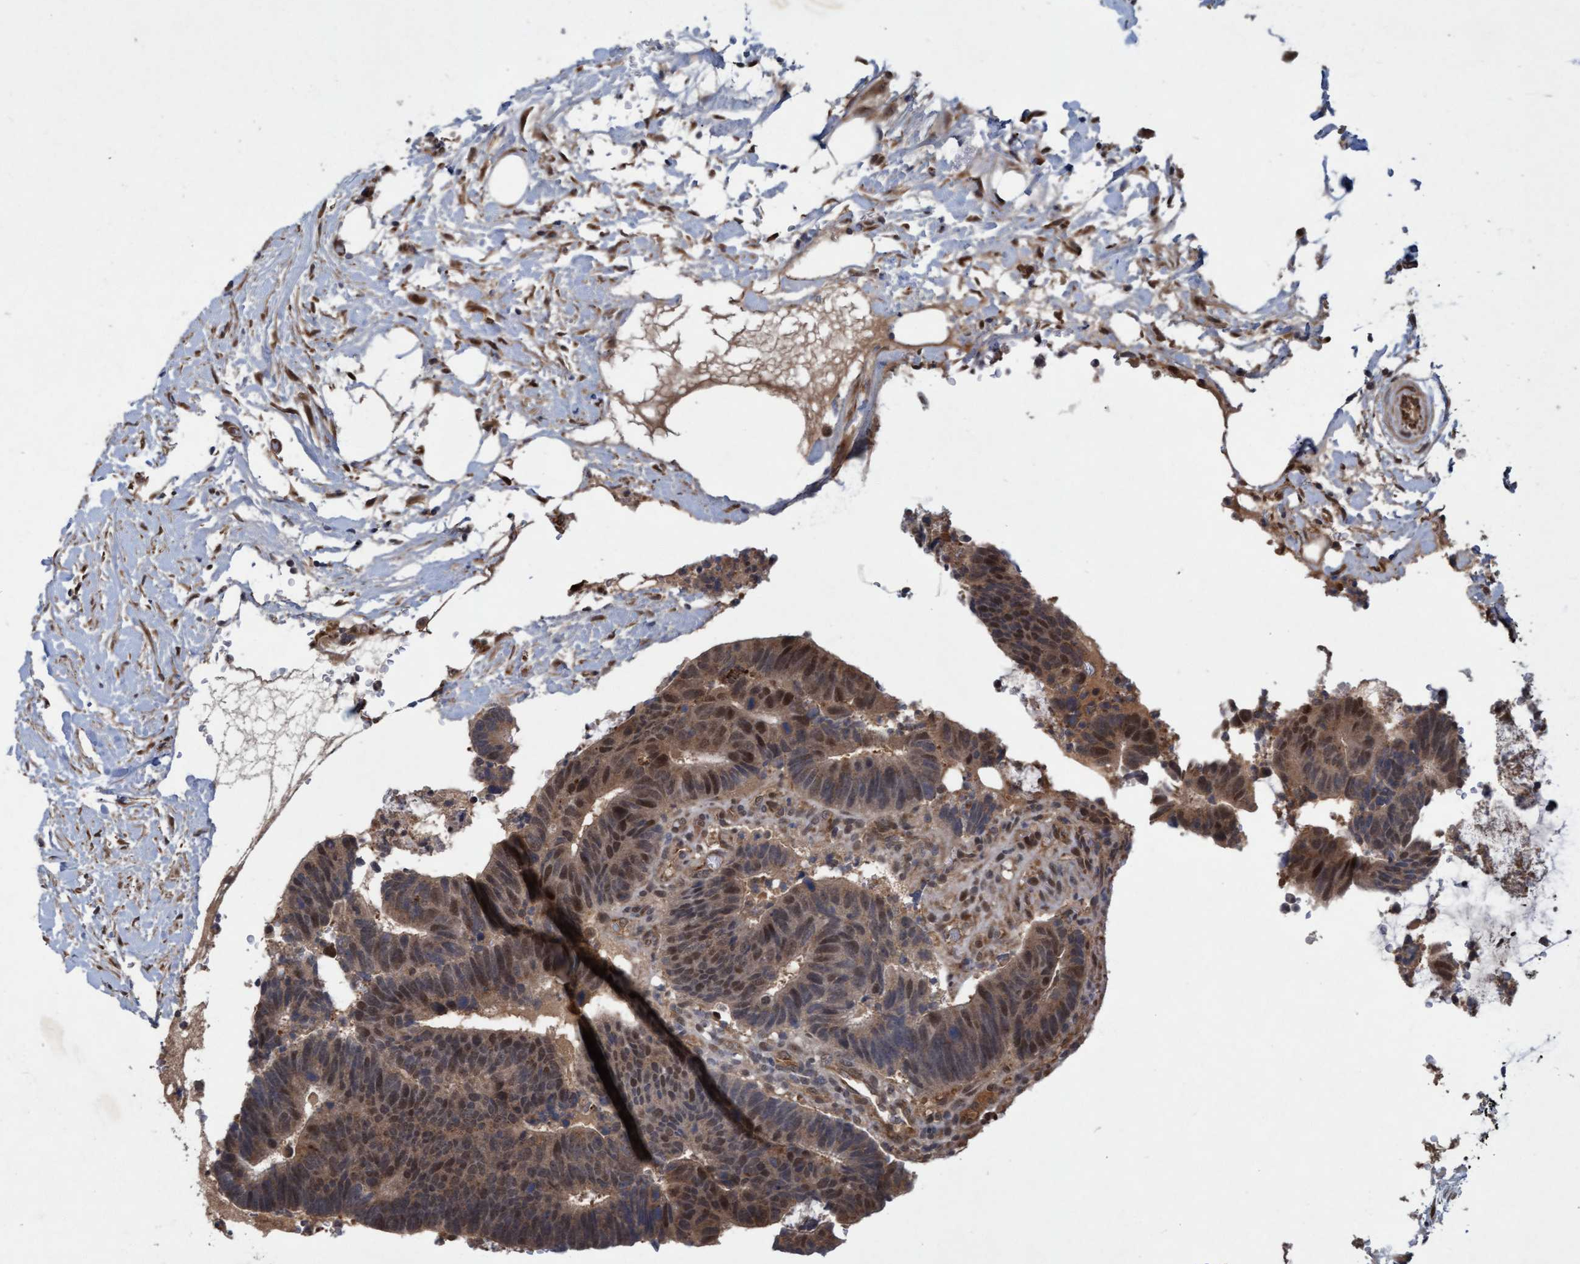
{"staining": {"intensity": "moderate", "quantity": ">75%", "location": "cytoplasmic/membranous,nuclear"}, "tissue": "colorectal cancer", "cell_type": "Tumor cells", "image_type": "cancer", "snomed": [{"axis": "morphology", "description": "Adenocarcinoma, NOS"}, {"axis": "topography", "description": "Colon"}], "caption": "Protein staining of colorectal cancer (adenocarcinoma) tissue demonstrates moderate cytoplasmic/membranous and nuclear expression in about >75% of tumor cells.", "gene": "PSMB6", "patient": {"sex": "male", "age": 56}}